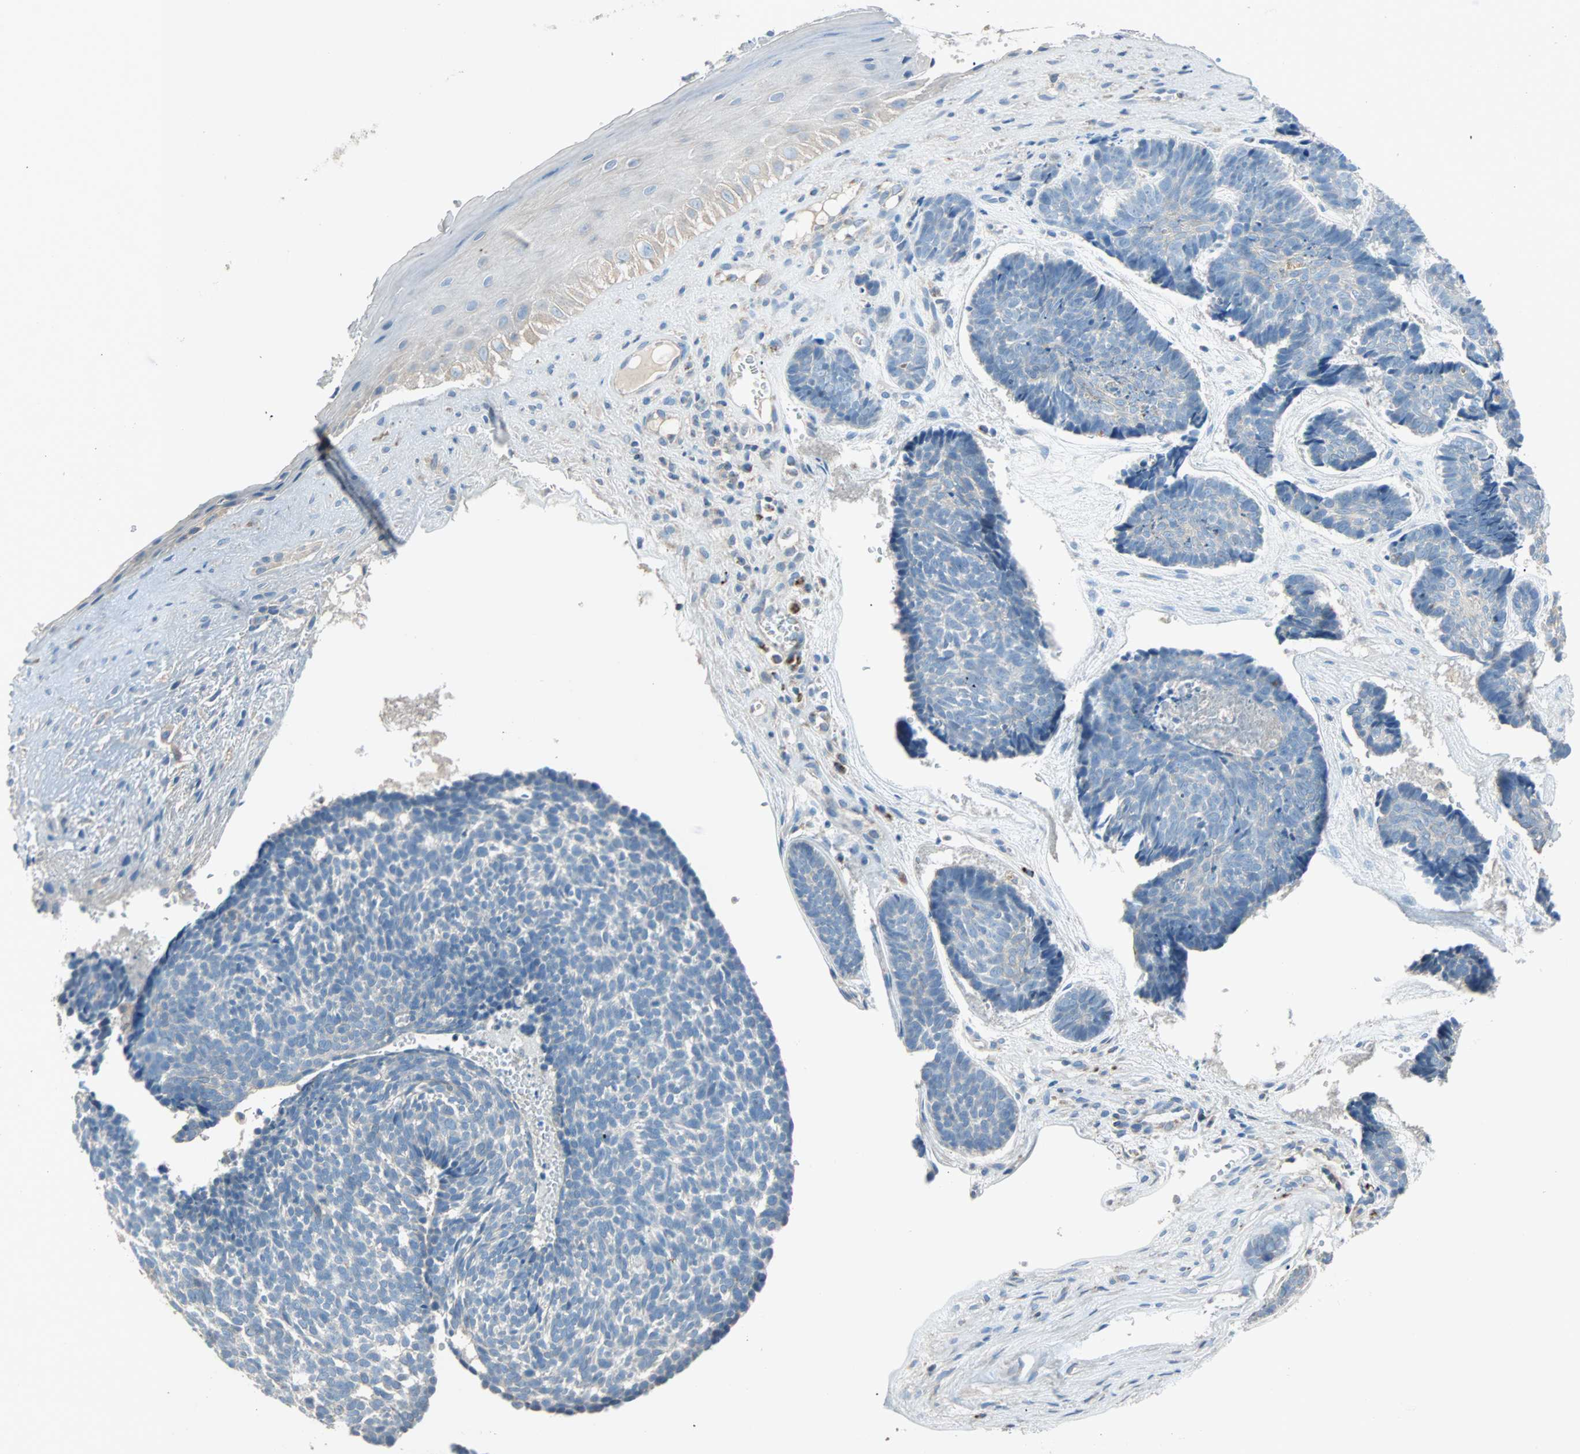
{"staining": {"intensity": "negative", "quantity": "none", "location": "none"}, "tissue": "skin cancer", "cell_type": "Tumor cells", "image_type": "cancer", "snomed": [{"axis": "morphology", "description": "Basal cell carcinoma"}, {"axis": "topography", "description": "Skin"}], "caption": "IHC histopathology image of human skin basal cell carcinoma stained for a protein (brown), which reveals no expression in tumor cells.", "gene": "ACVRL1", "patient": {"sex": "male", "age": 84}}